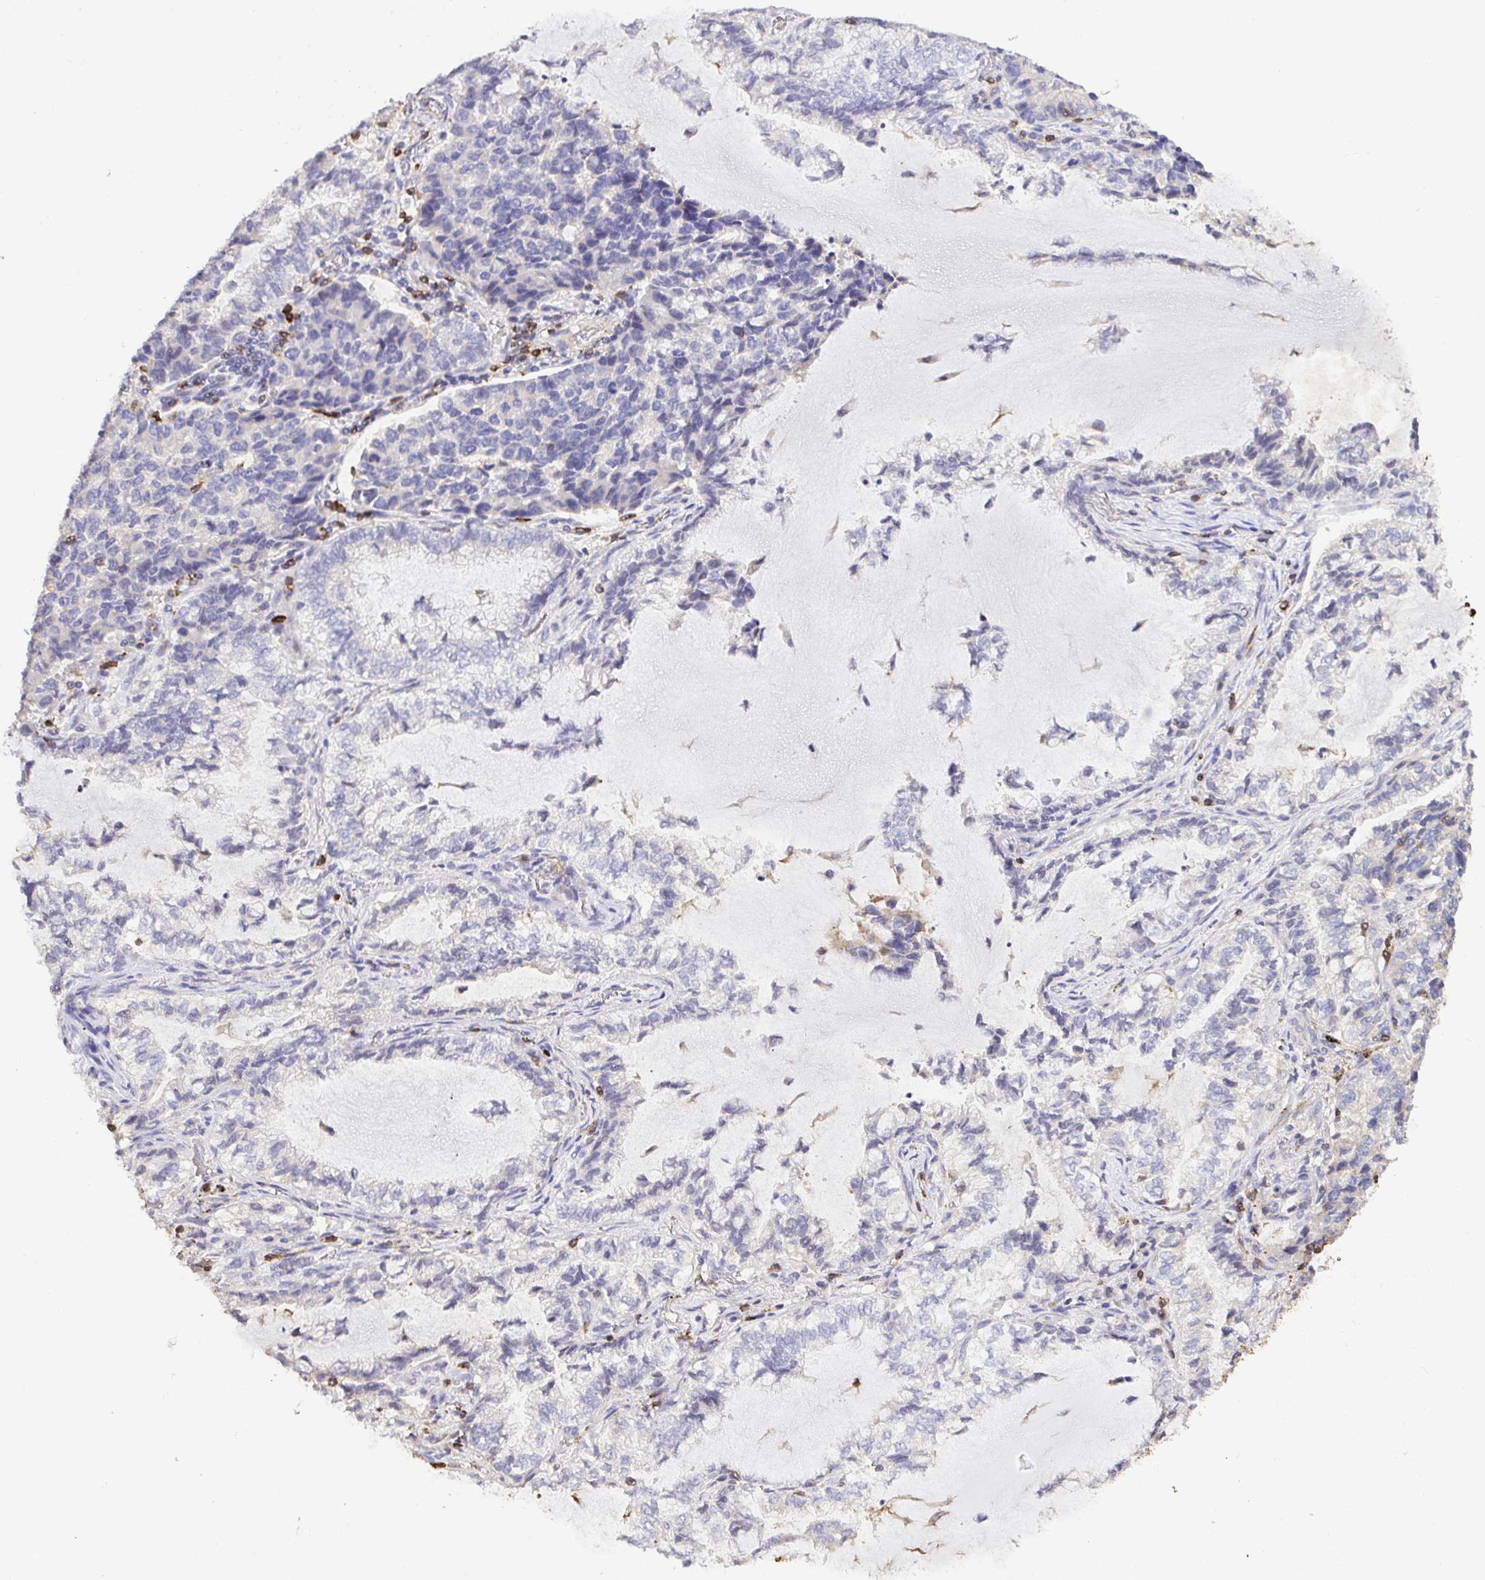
{"staining": {"intensity": "negative", "quantity": "none", "location": "none"}, "tissue": "lung cancer", "cell_type": "Tumor cells", "image_type": "cancer", "snomed": [{"axis": "morphology", "description": "Adenocarcinoma, NOS"}, {"axis": "topography", "description": "Lymph node"}, {"axis": "topography", "description": "Lung"}], "caption": "Human lung cancer stained for a protein using immunohistochemistry demonstrates no staining in tumor cells.", "gene": "SKAP1", "patient": {"sex": "male", "age": 66}}